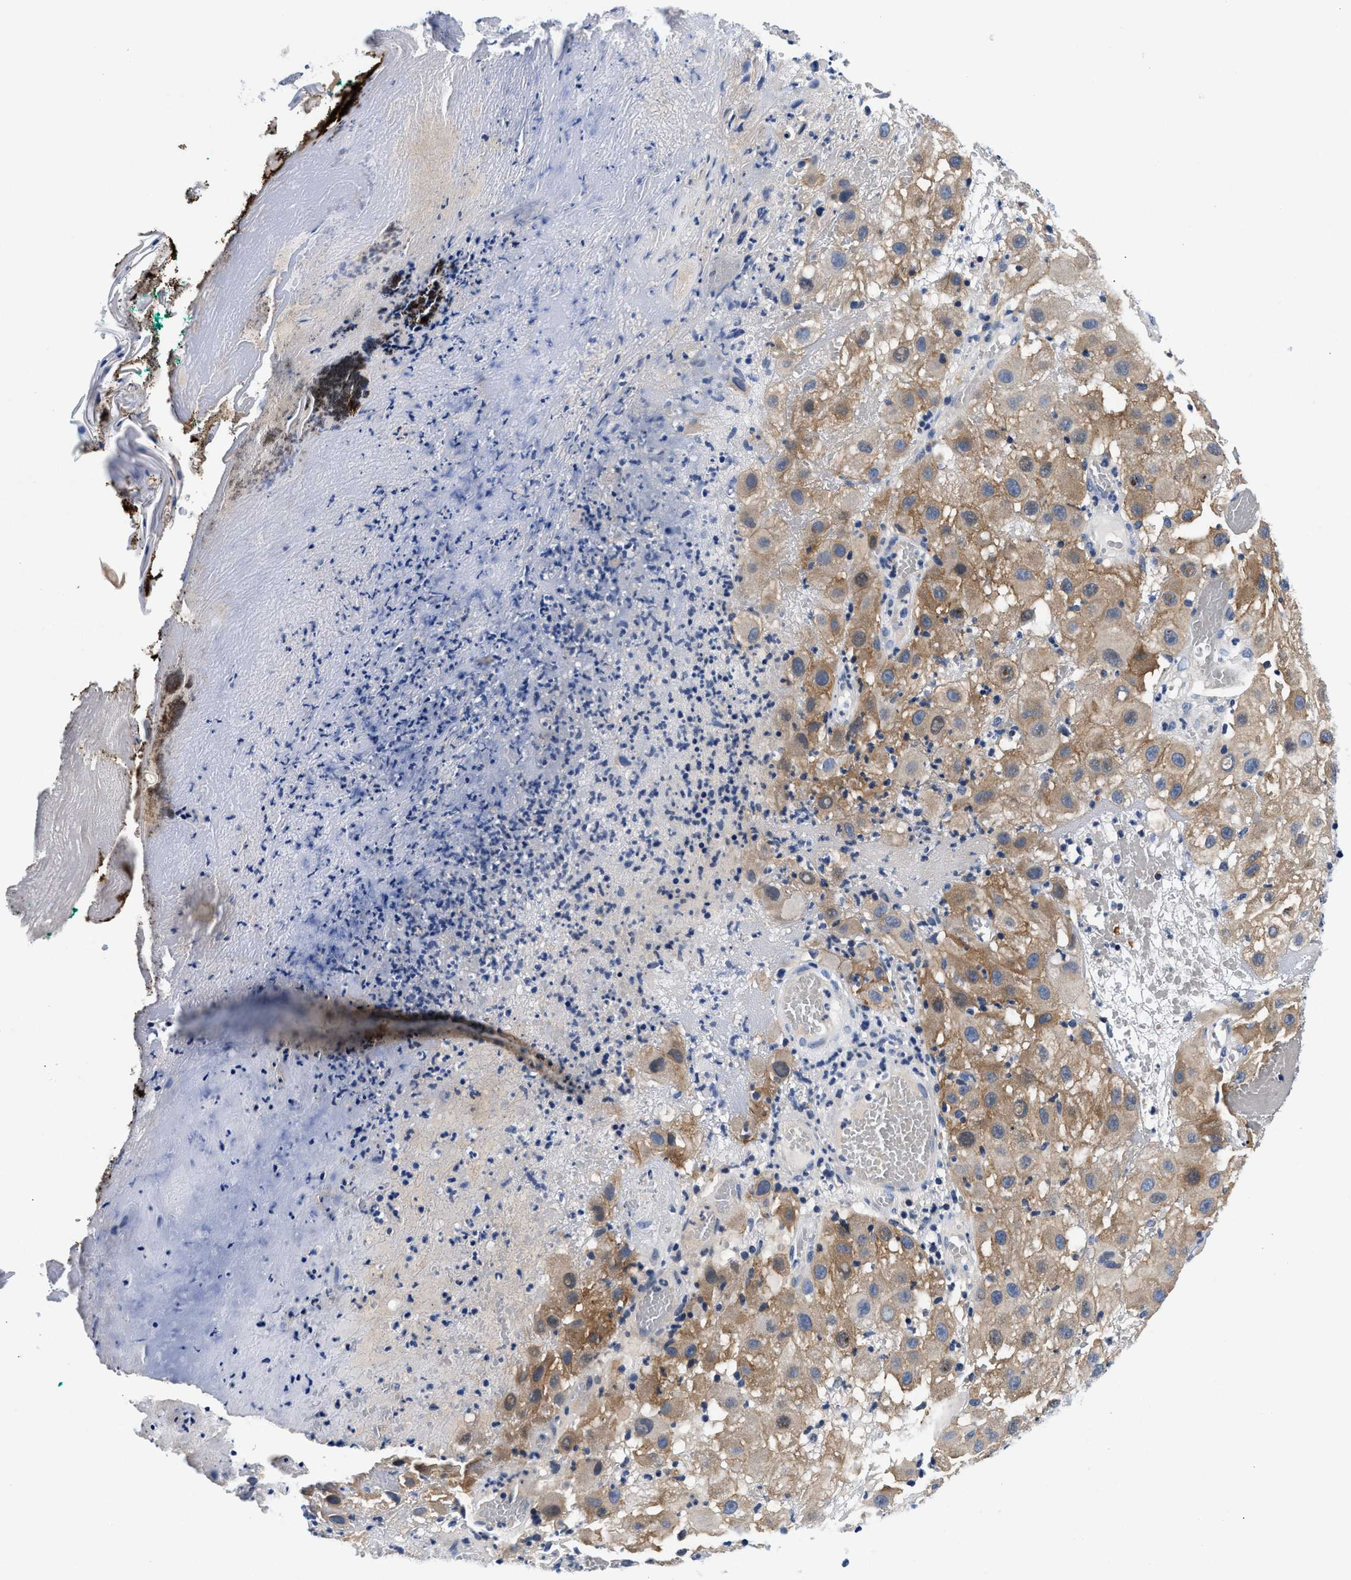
{"staining": {"intensity": "moderate", "quantity": "25%-75%", "location": "cytoplasmic/membranous"}, "tissue": "melanoma", "cell_type": "Tumor cells", "image_type": "cancer", "snomed": [{"axis": "morphology", "description": "Malignant melanoma, NOS"}, {"axis": "topography", "description": "Skin"}], "caption": "Immunohistochemistry of malignant melanoma exhibits medium levels of moderate cytoplasmic/membranous expression in approximately 25%-75% of tumor cells. Immunohistochemistry stains the protein in brown and the nuclei are stained blue.", "gene": "P2RY4", "patient": {"sex": "female", "age": 81}}